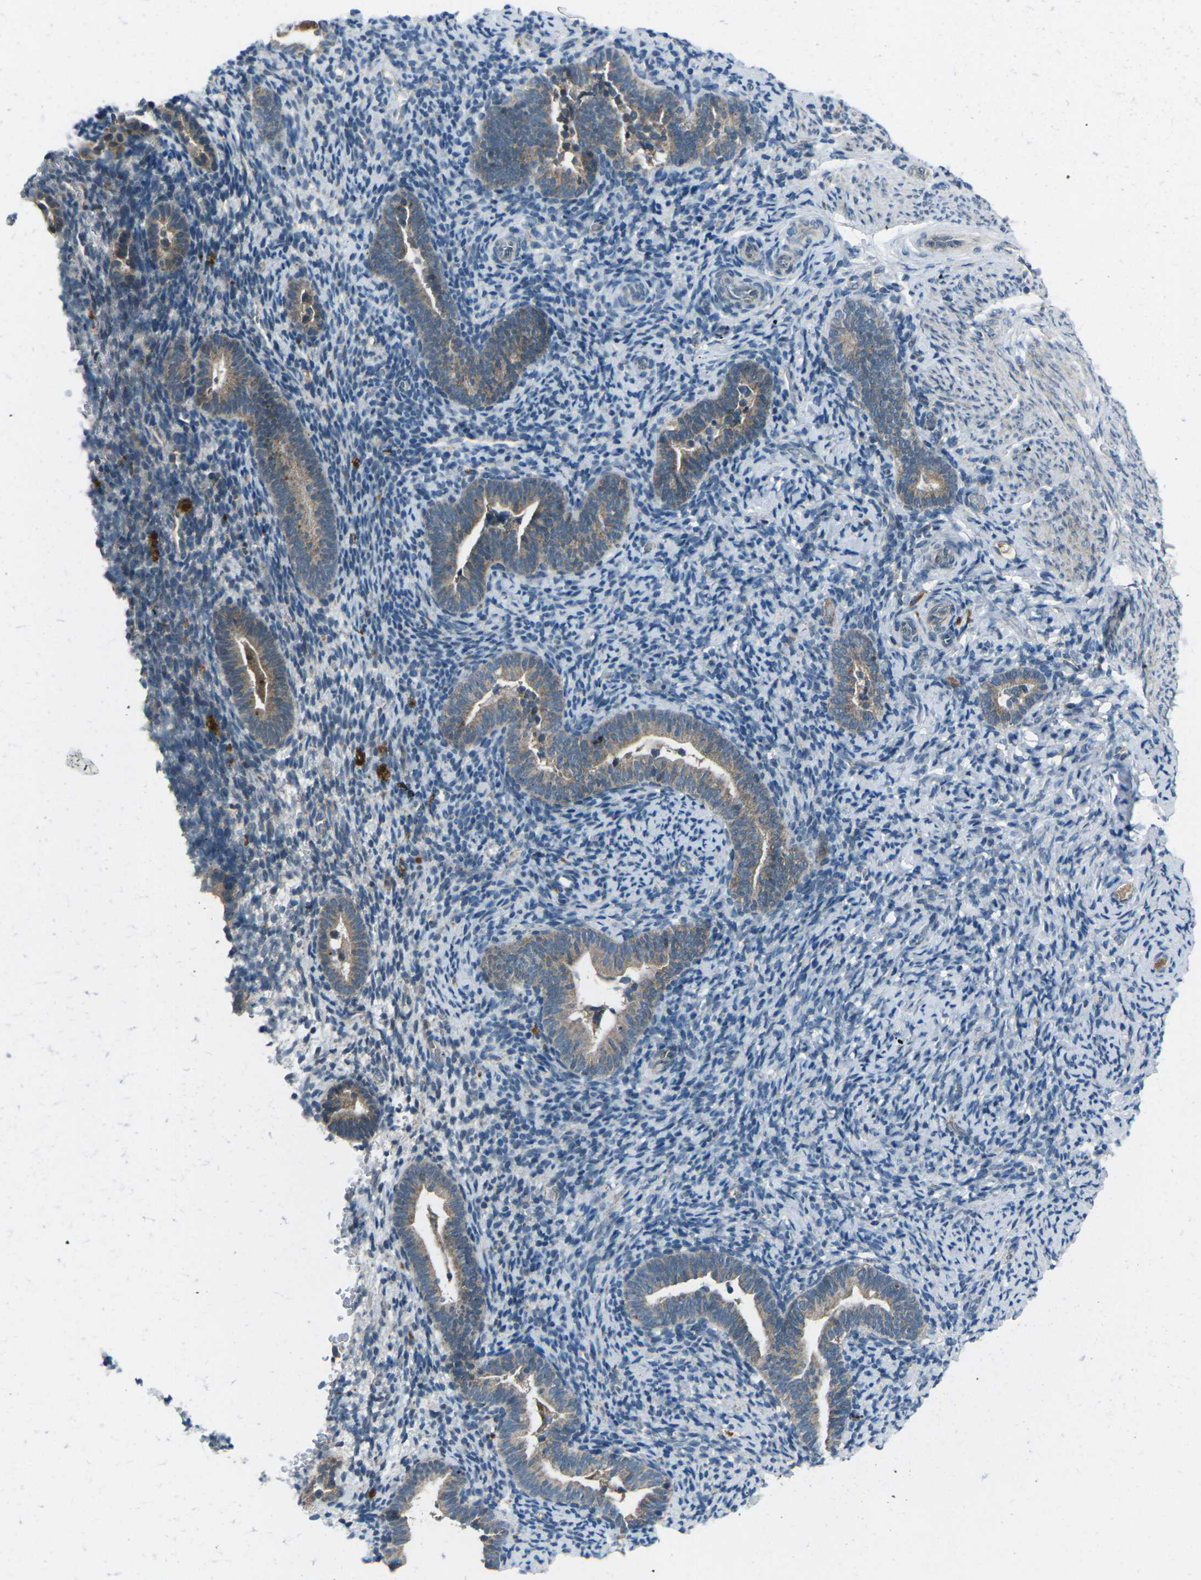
{"staining": {"intensity": "negative", "quantity": "none", "location": "none"}, "tissue": "endometrium", "cell_type": "Cells in endometrial stroma", "image_type": "normal", "snomed": [{"axis": "morphology", "description": "Normal tissue, NOS"}, {"axis": "topography", "description": "Endometrium"}], "caption": "This is an immunohistochemistry micrograph of benign endometrium. There is no positivity in cells in endometrial stroma.", "gene": "CDK16", "patient": {"sex": "female", "age": 51}}